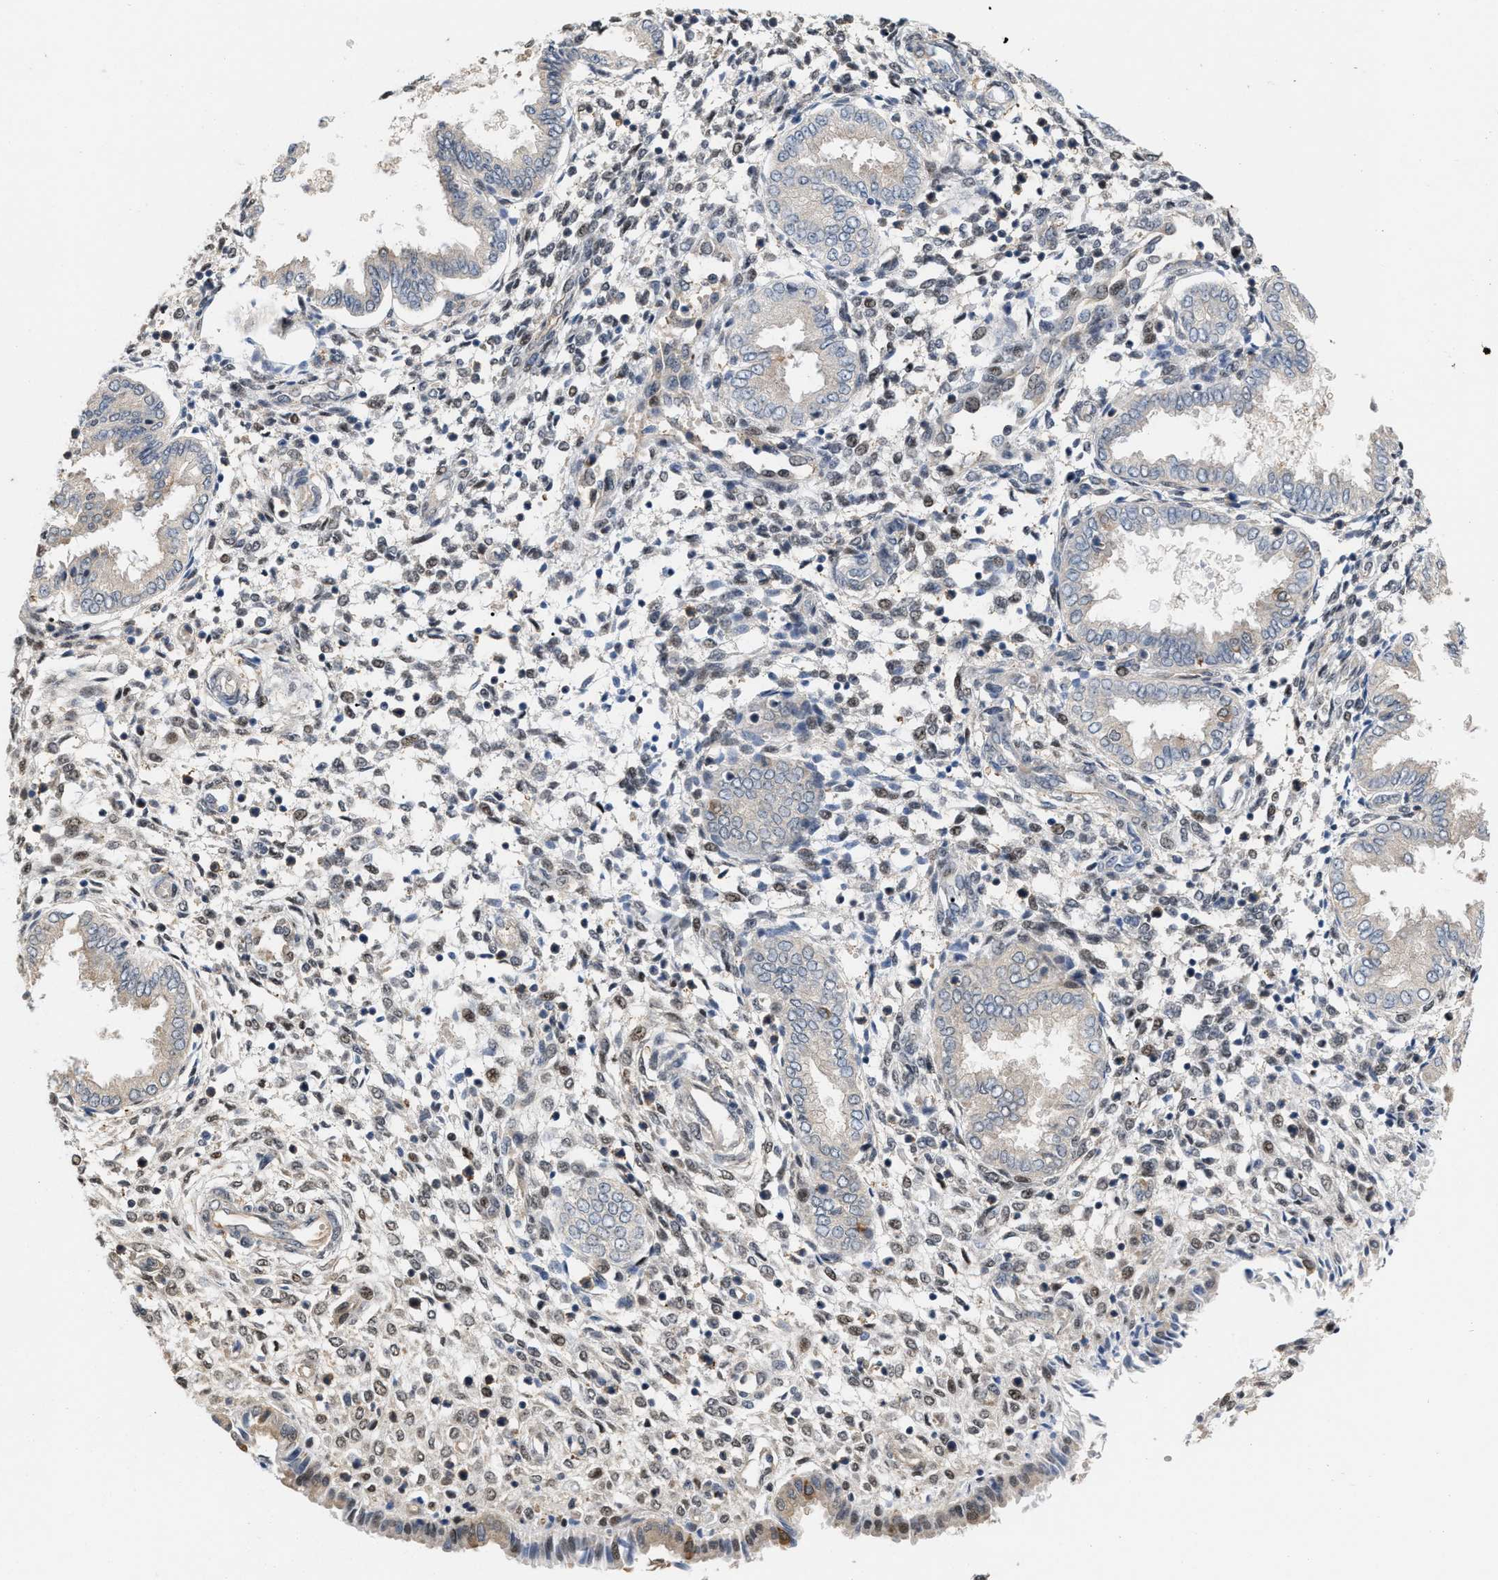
{"staining": {"intensity": "weak", "quantity": "25%-75%", "location": "nuclear"}, "tissue": "endometrium", "cell_type": "Cells in endometrial stroma", "image_type": "normal", "snomed": [{"axis": "morphology", "description": "Normal tissue, NOS"}, {"axis": "topography", "description": "Endometrium"}], "caption": "A brown stain highlights weak nuclear positivity of a protein in cells in endometrial stroma of normal human endometrium.", "gene": "CSNK1A1", "patient": {"sex": "female", "age": 33}}